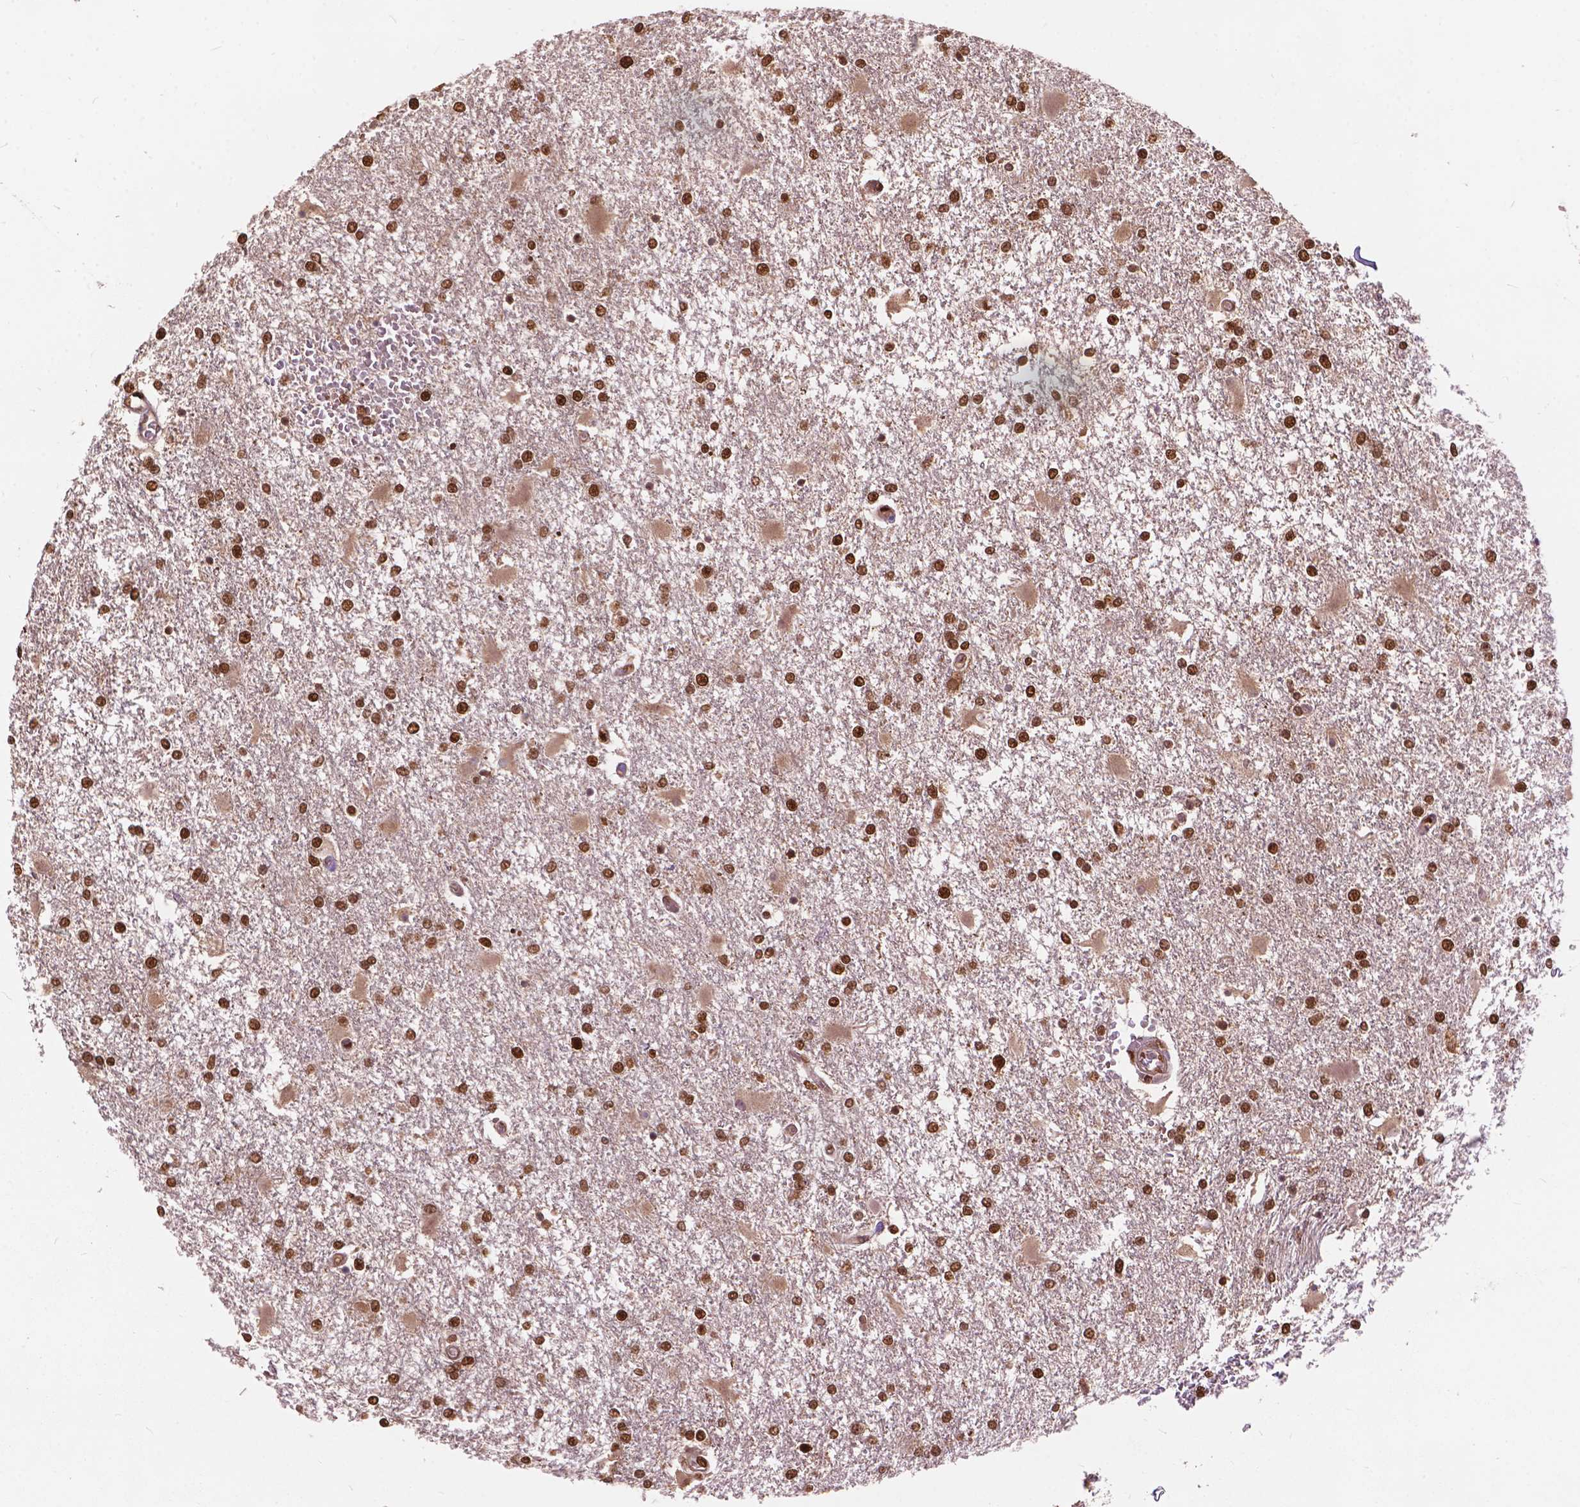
{"staining": {"intensity": "moderate", "quantity": ">75%", "location": "nuclear"}, "tissue": "glioma", "cell_type": "Tumor cells", "image_type": "cancer", "snomed": [{"axis": "morphology", "description": "Glioma, malignant, High grade"}, {"axis": "topography", "description": "Cerebral cortex"}], "caption": "A brown stain labels moderate nuclear staining of a protein in human malignant glioma (high-grade) tumor cells.", "gene": "ANP32B", "patient": {"sex": "male", "age": 79}}